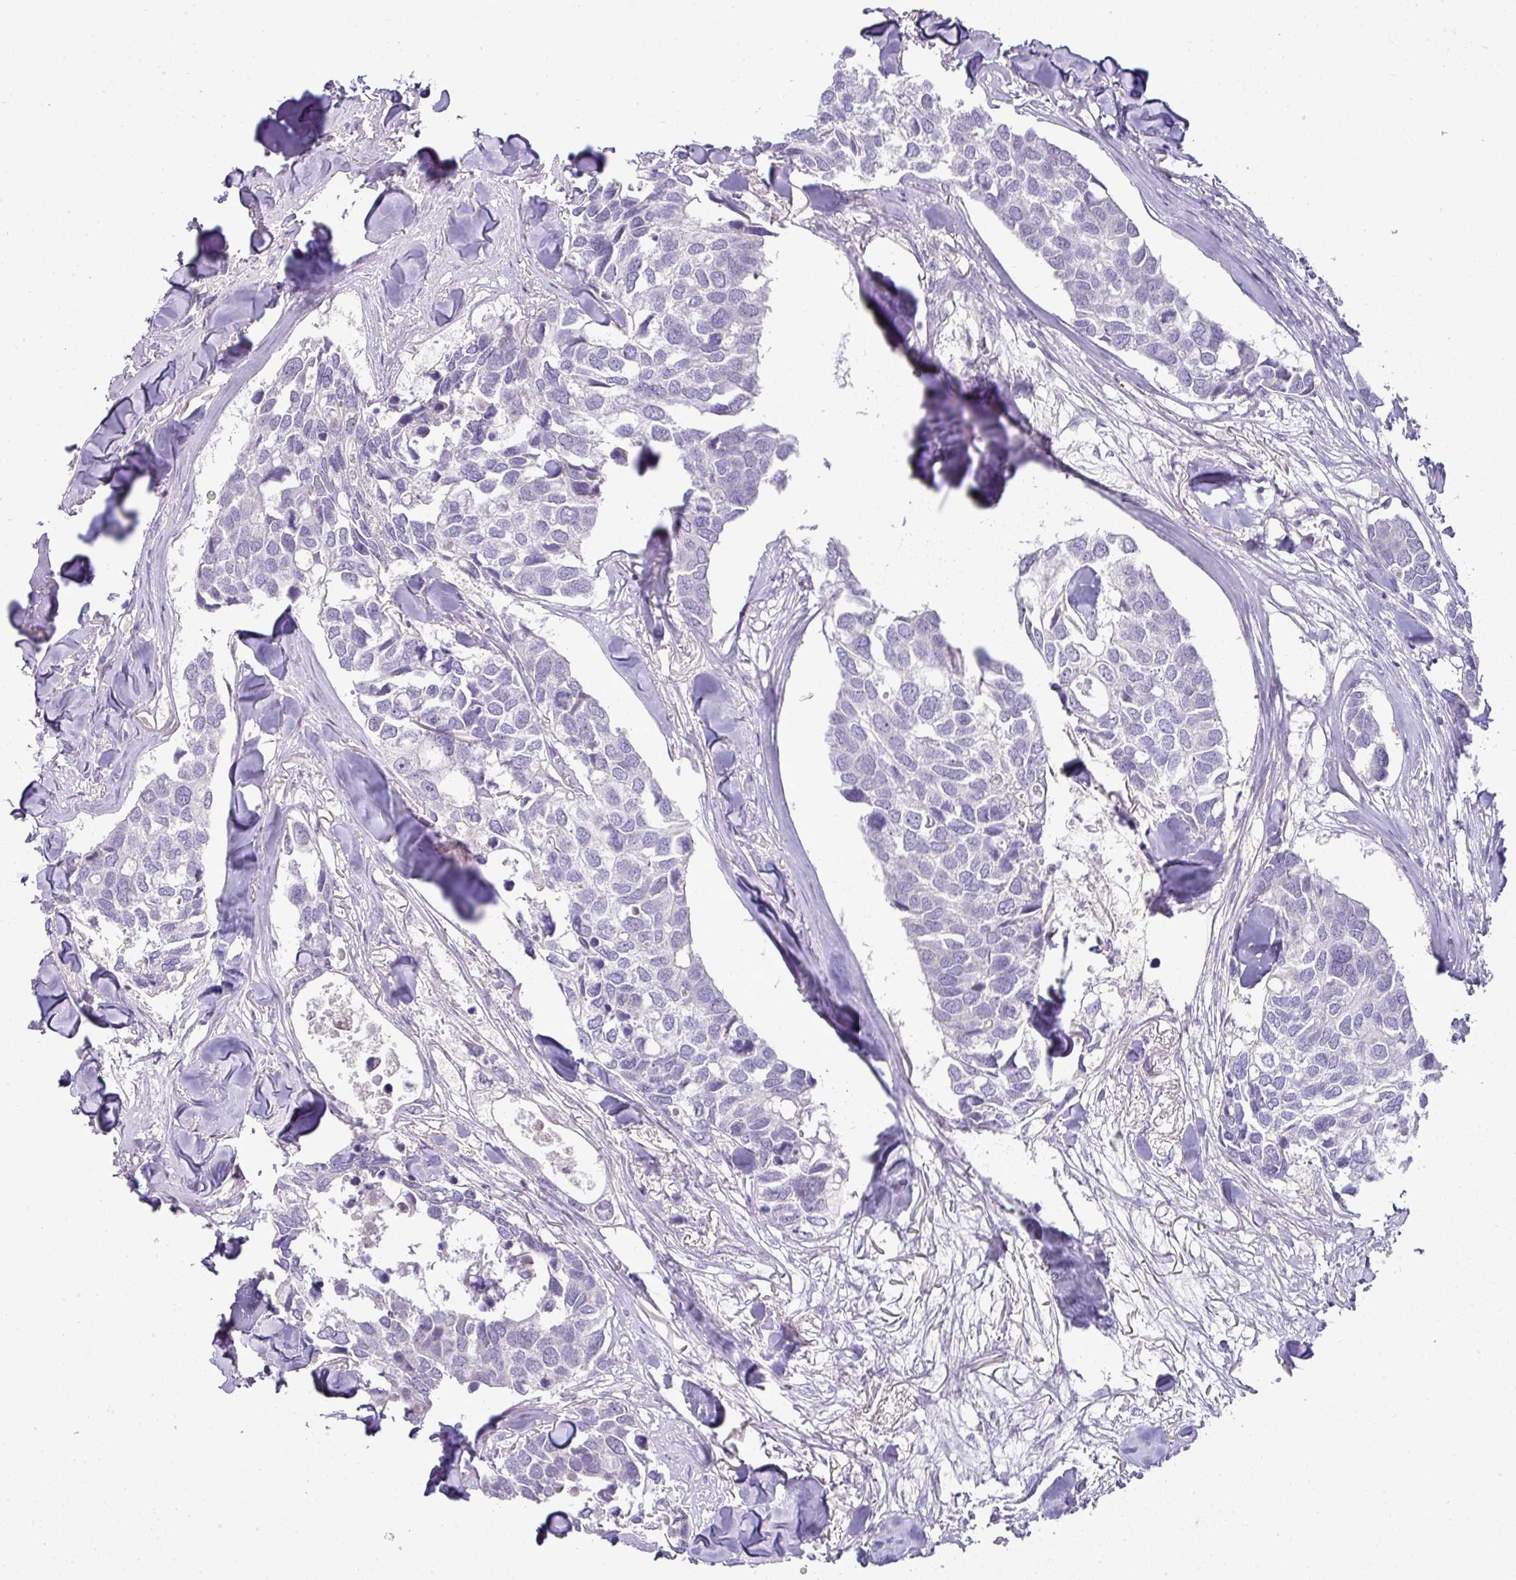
{"staining": {"intensity": "negative", "quantity": "none", "location": "none"}, "tissue": "breast cancer", "cell_type": "Tumor cells", "image_type": "cancer", "snomed": [{"axis": "morphology", "description": "Duct carcinoma"}, {"axis": "topography", "description": "Breast"}], "caption": "Photomicrograph shows no protein staining in tumor cells of breast intraductal carcinoma tissue.", "gene": "HBEGF", "patient": {"sex": "female", "age": 83}}